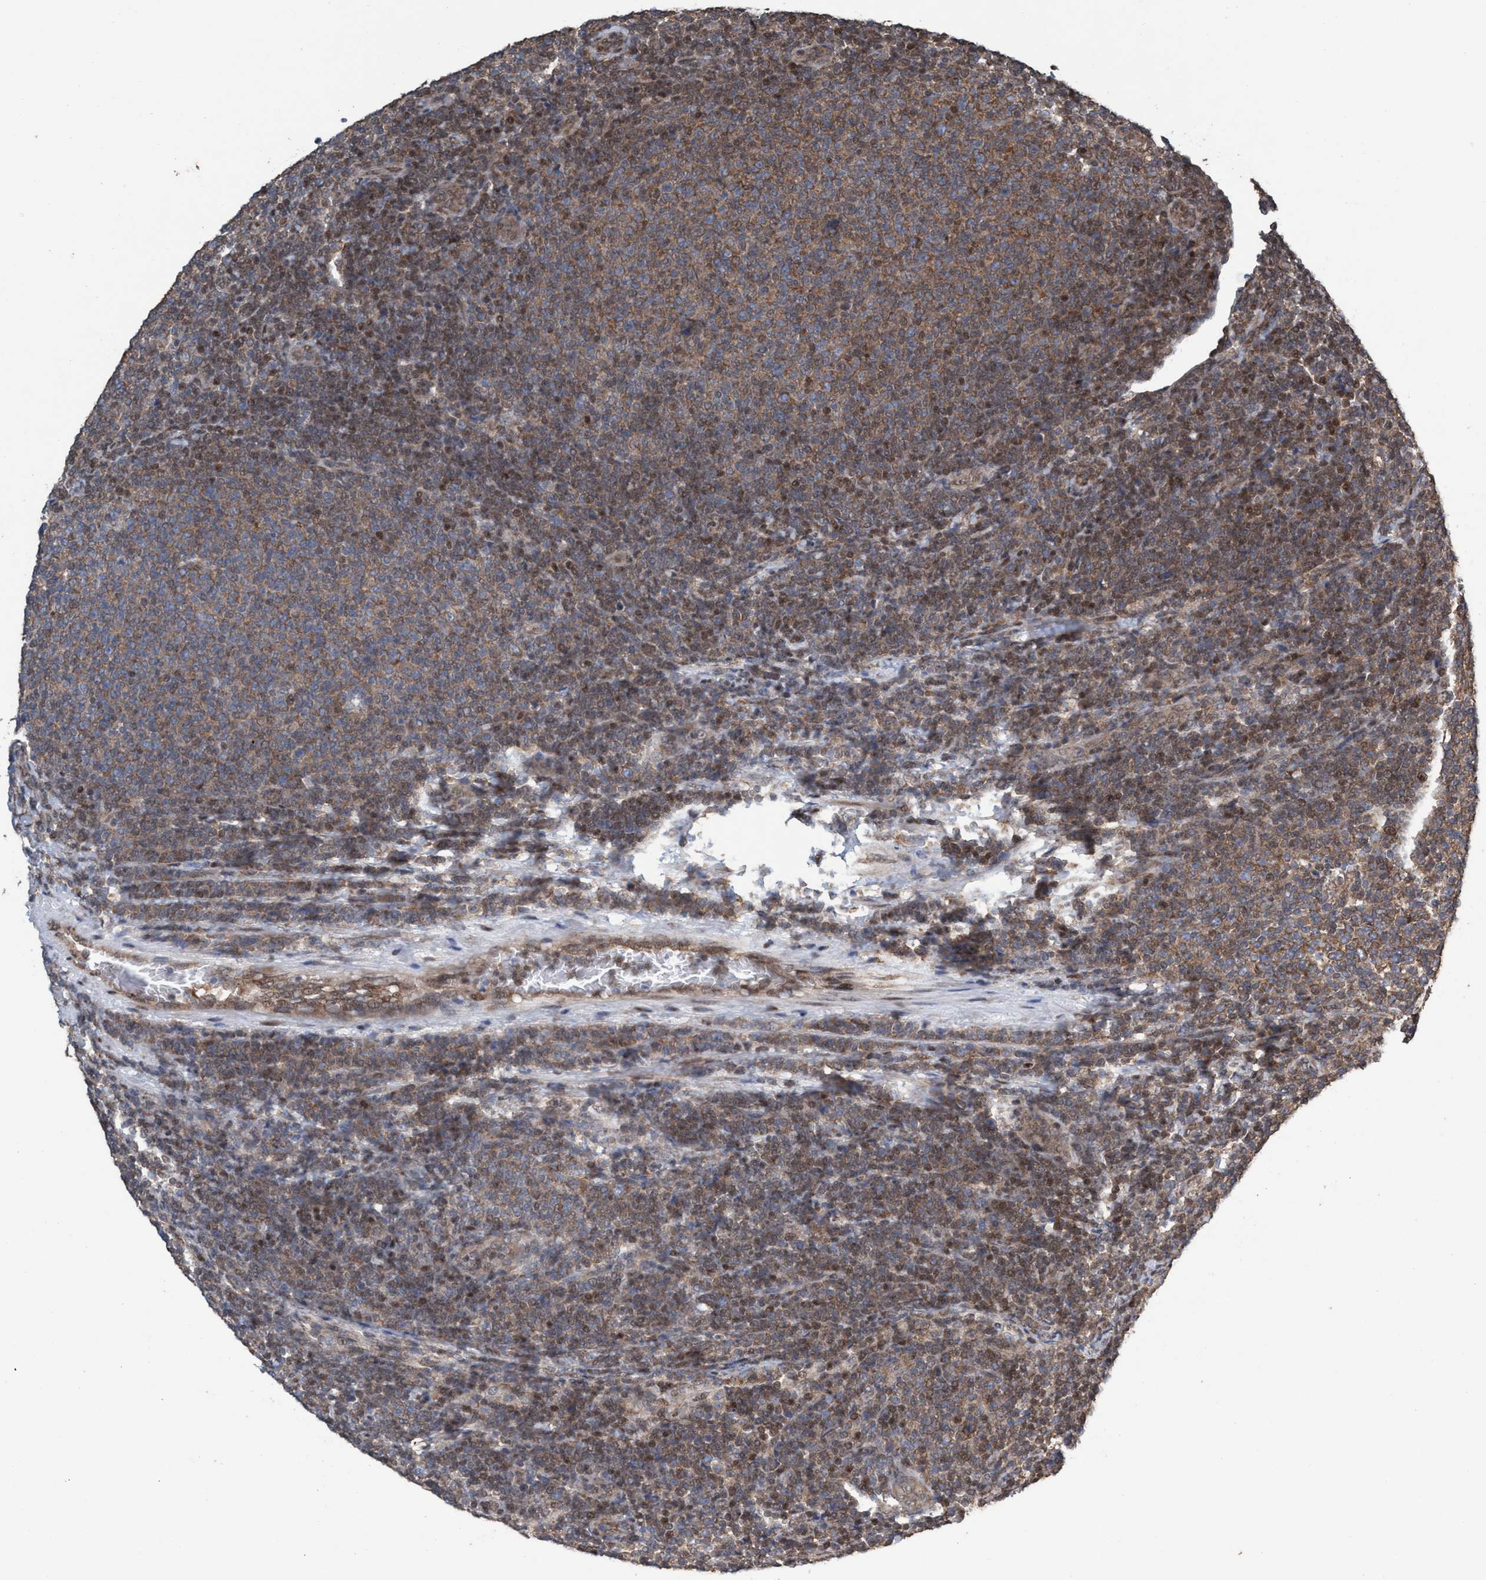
{"staining": {"intensity": "moderate", "quantity": ">75%", "location": "cytoplasmic/membranous"}, "tissue": "lymphoma", "cell_type": "Tumor cells", "image_type": "cancer", "snomed": [{"axis": "morphology", "description": "Malignant lymphoma, non-Hodgkin's type, Low grade"}, {"axis": "topography", "description": "Lymph node"}], "caption": "Immunohistochemistry (DAB) staining of low-grade malignant lymphoma, non-Hodgkin's type displays moderate cytoplasmic/membranous protein staining in about >75% of tumor cells. The staining was performed using DAB to visualize the protein expression in brown, while the nuclei were stained in blue with hematoxylin (Magnification: 20x).", "gene": "METAP2", "patient": {"sex": "male", "age": 66}}